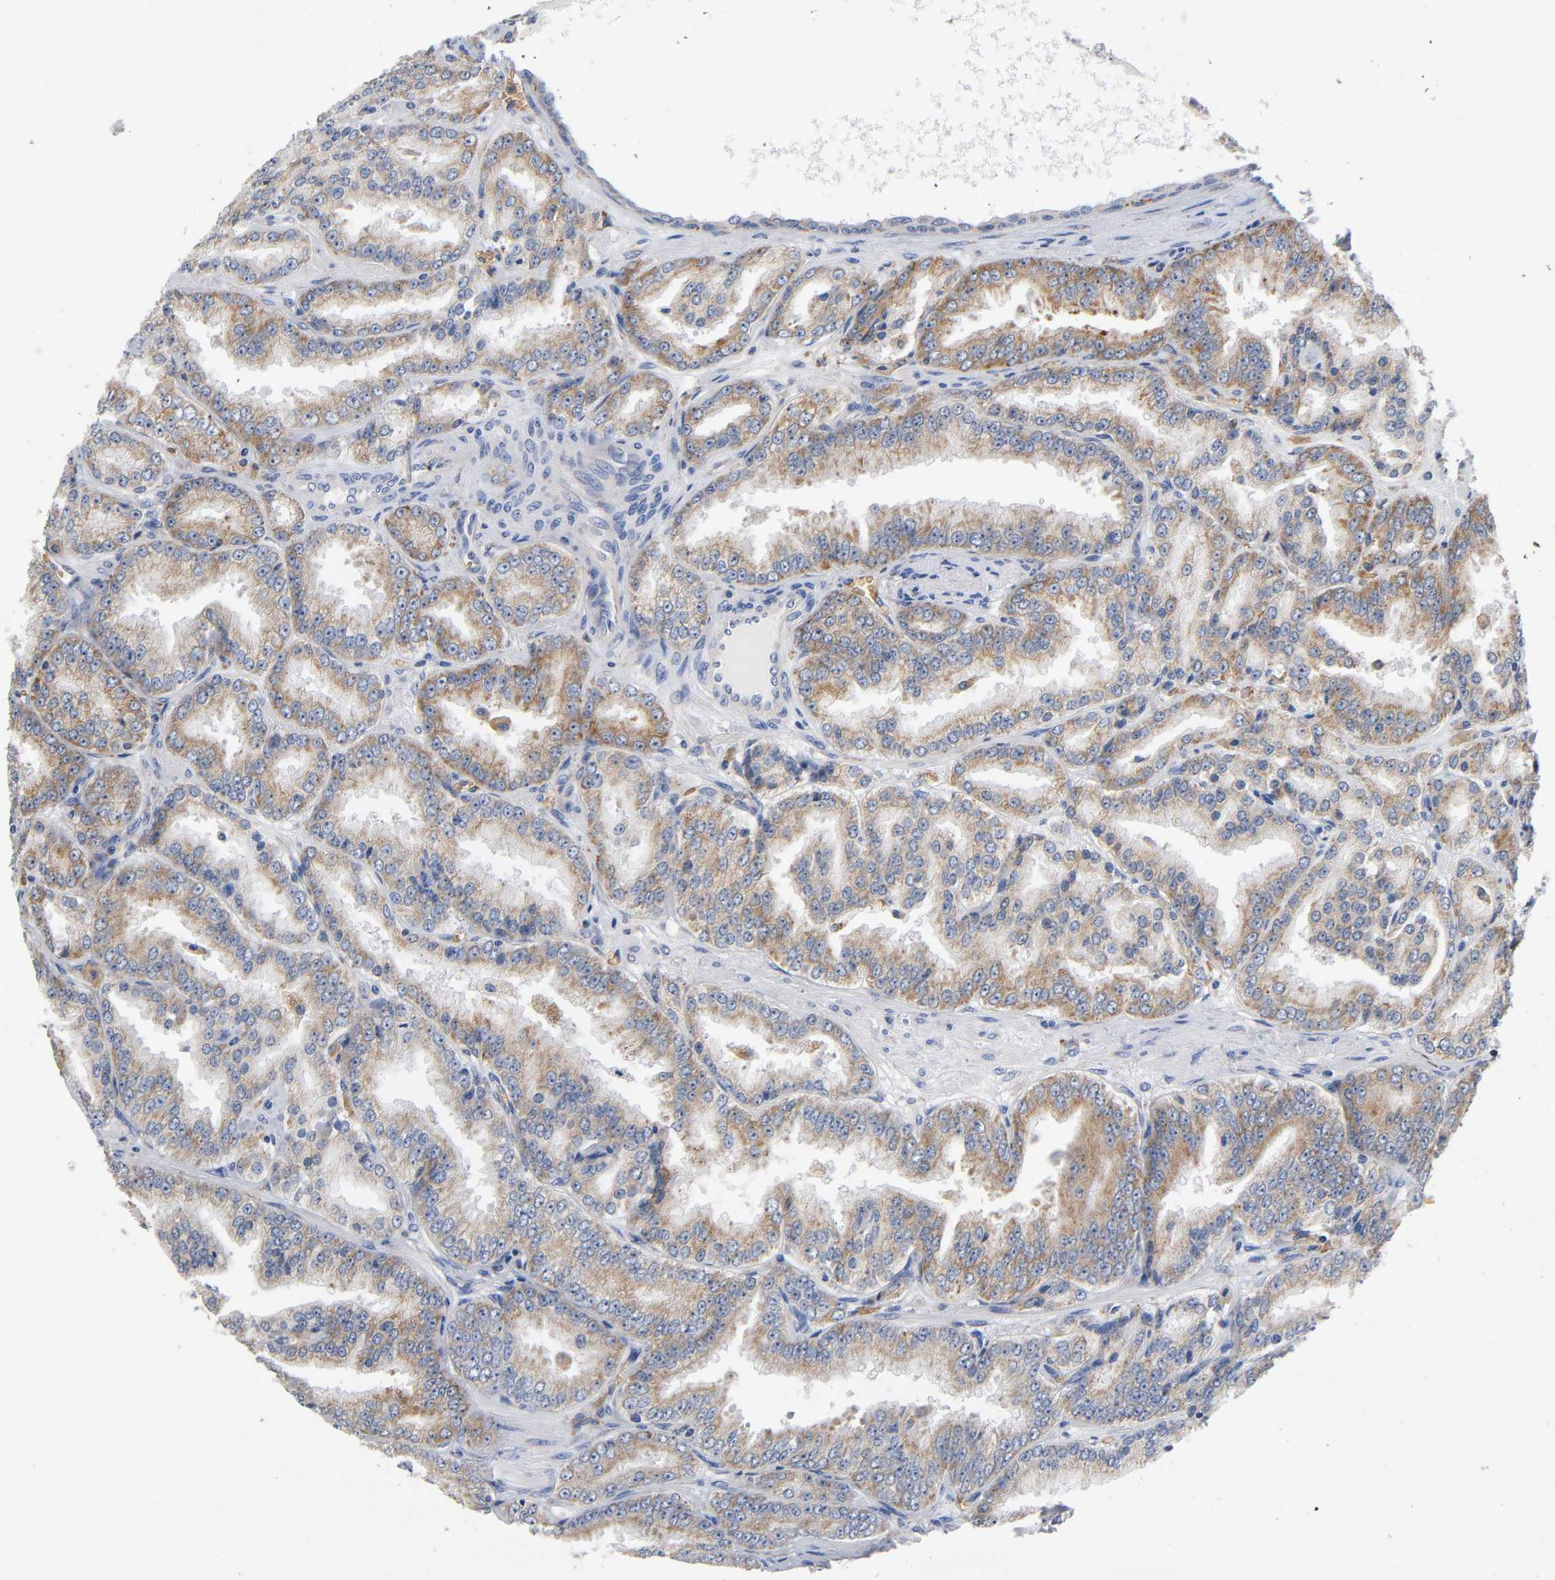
{"staining": {"intensity": "weak", "quantity": ">75%", "location": "cytoplasmic/membranous"}, "tissue": "prostate cancer", "cell_type": "Tumor cells", "image_type": "cancer", "snomed": [{"axis": "morphology", "description": "Adenocarcinoma, High grade"}, {"axis": "topography", "description": "Prostate"}], "caption": "Immunohistochemical staining of human prostate cancer (high-grade adenocarcinoma) exhibits low levels of weak cytoplasmic/membranous protein expression in about >75% of tumor cells. Ihc stains the protein of interest in brown and the nuclei are stained blue.", "gene": "UCKL1", "patient": {"sex": "male", "age": 61}}